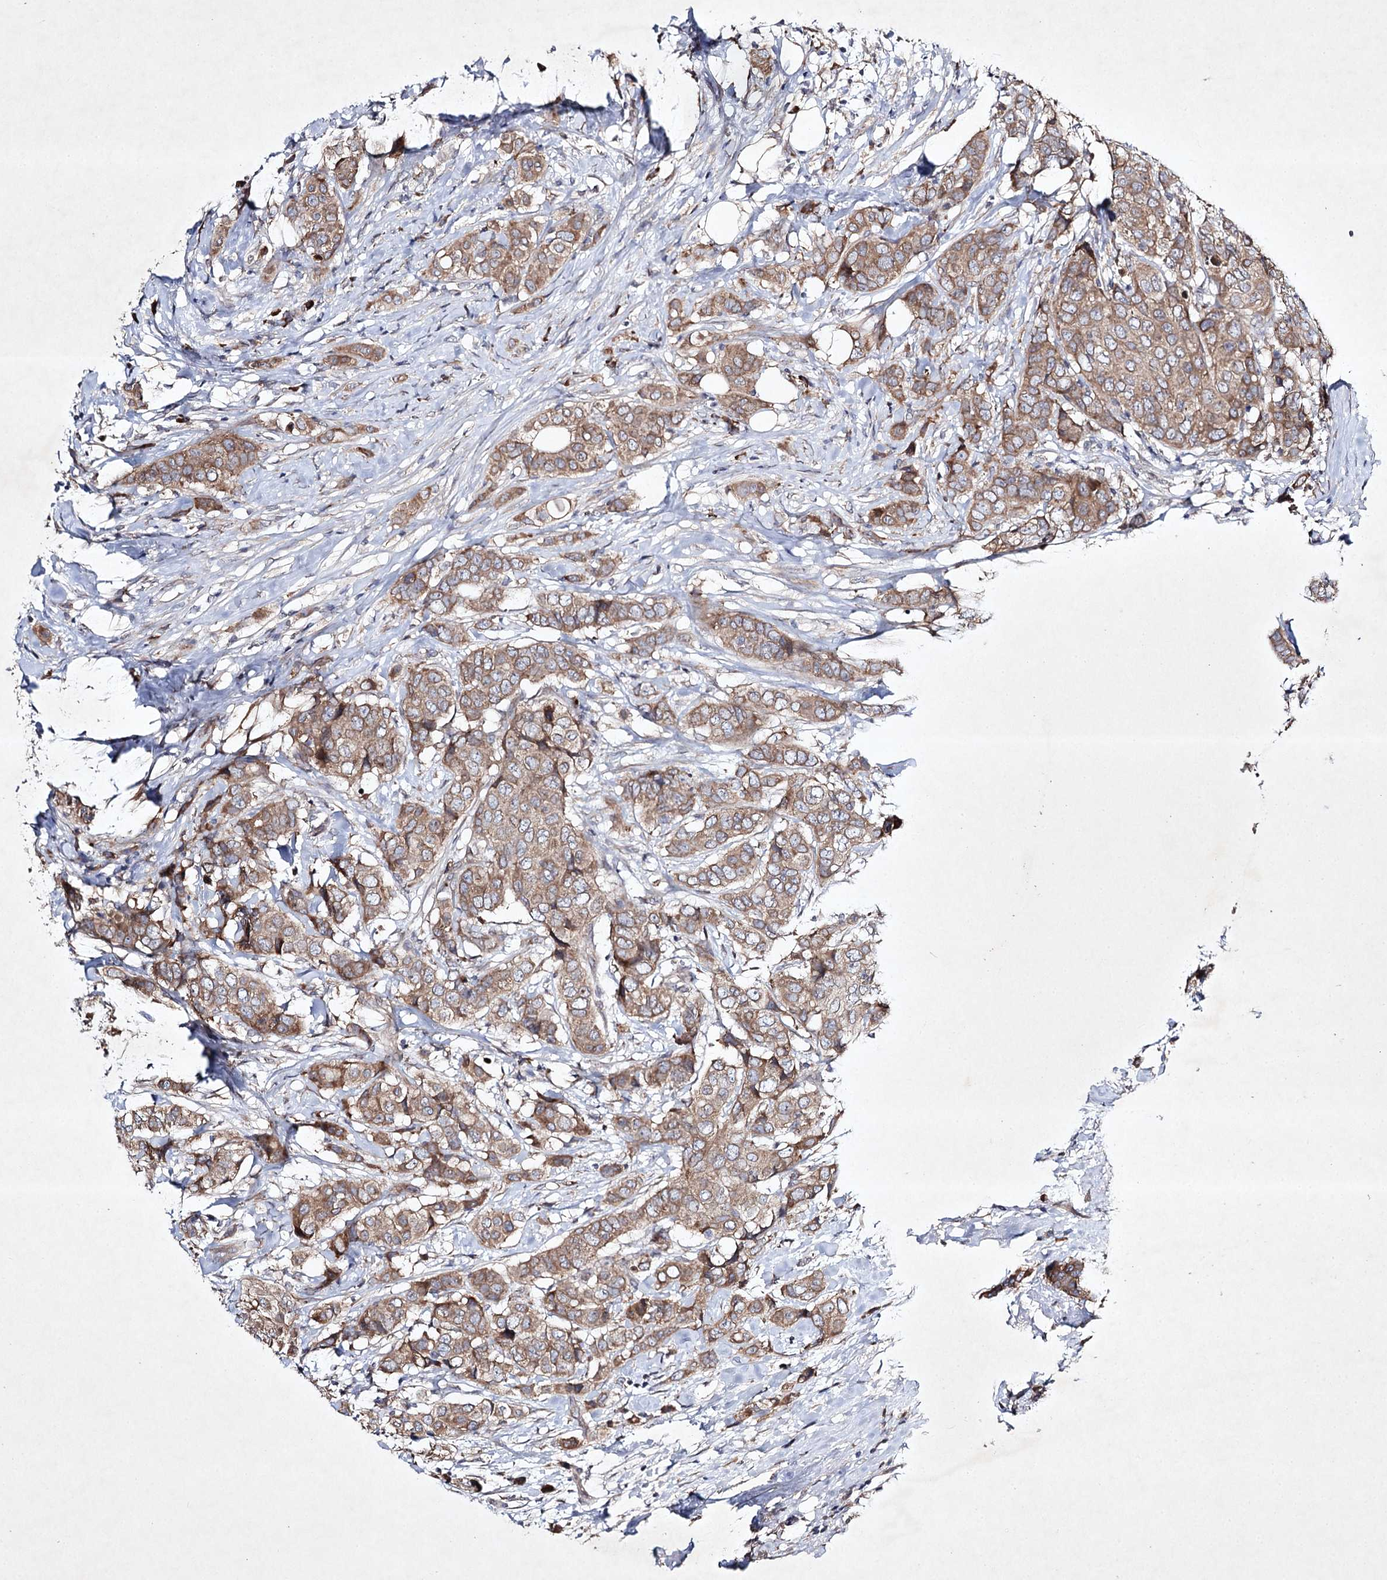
{"staining": {"intensity": "moderate", "quantity": ">75%", "location": "cytoplasmic/membranous"}, "tissue": "breast cancer", "cell_type": "Tumor cells", "image_type": "cancer", "snomed": [{"axis": "morphology", "description": "Lobular carcinoma"}, {"axis": "topography", "description": "Breast"}], "caption": "Breast cancer was stained to show a protein in brown. There is medium levels of moderate cytoplasmic/membranous positivity in approximately >75% of tumor cells.", "gene": "ALG9", "patient": {"sex": "female", "age": 51}}